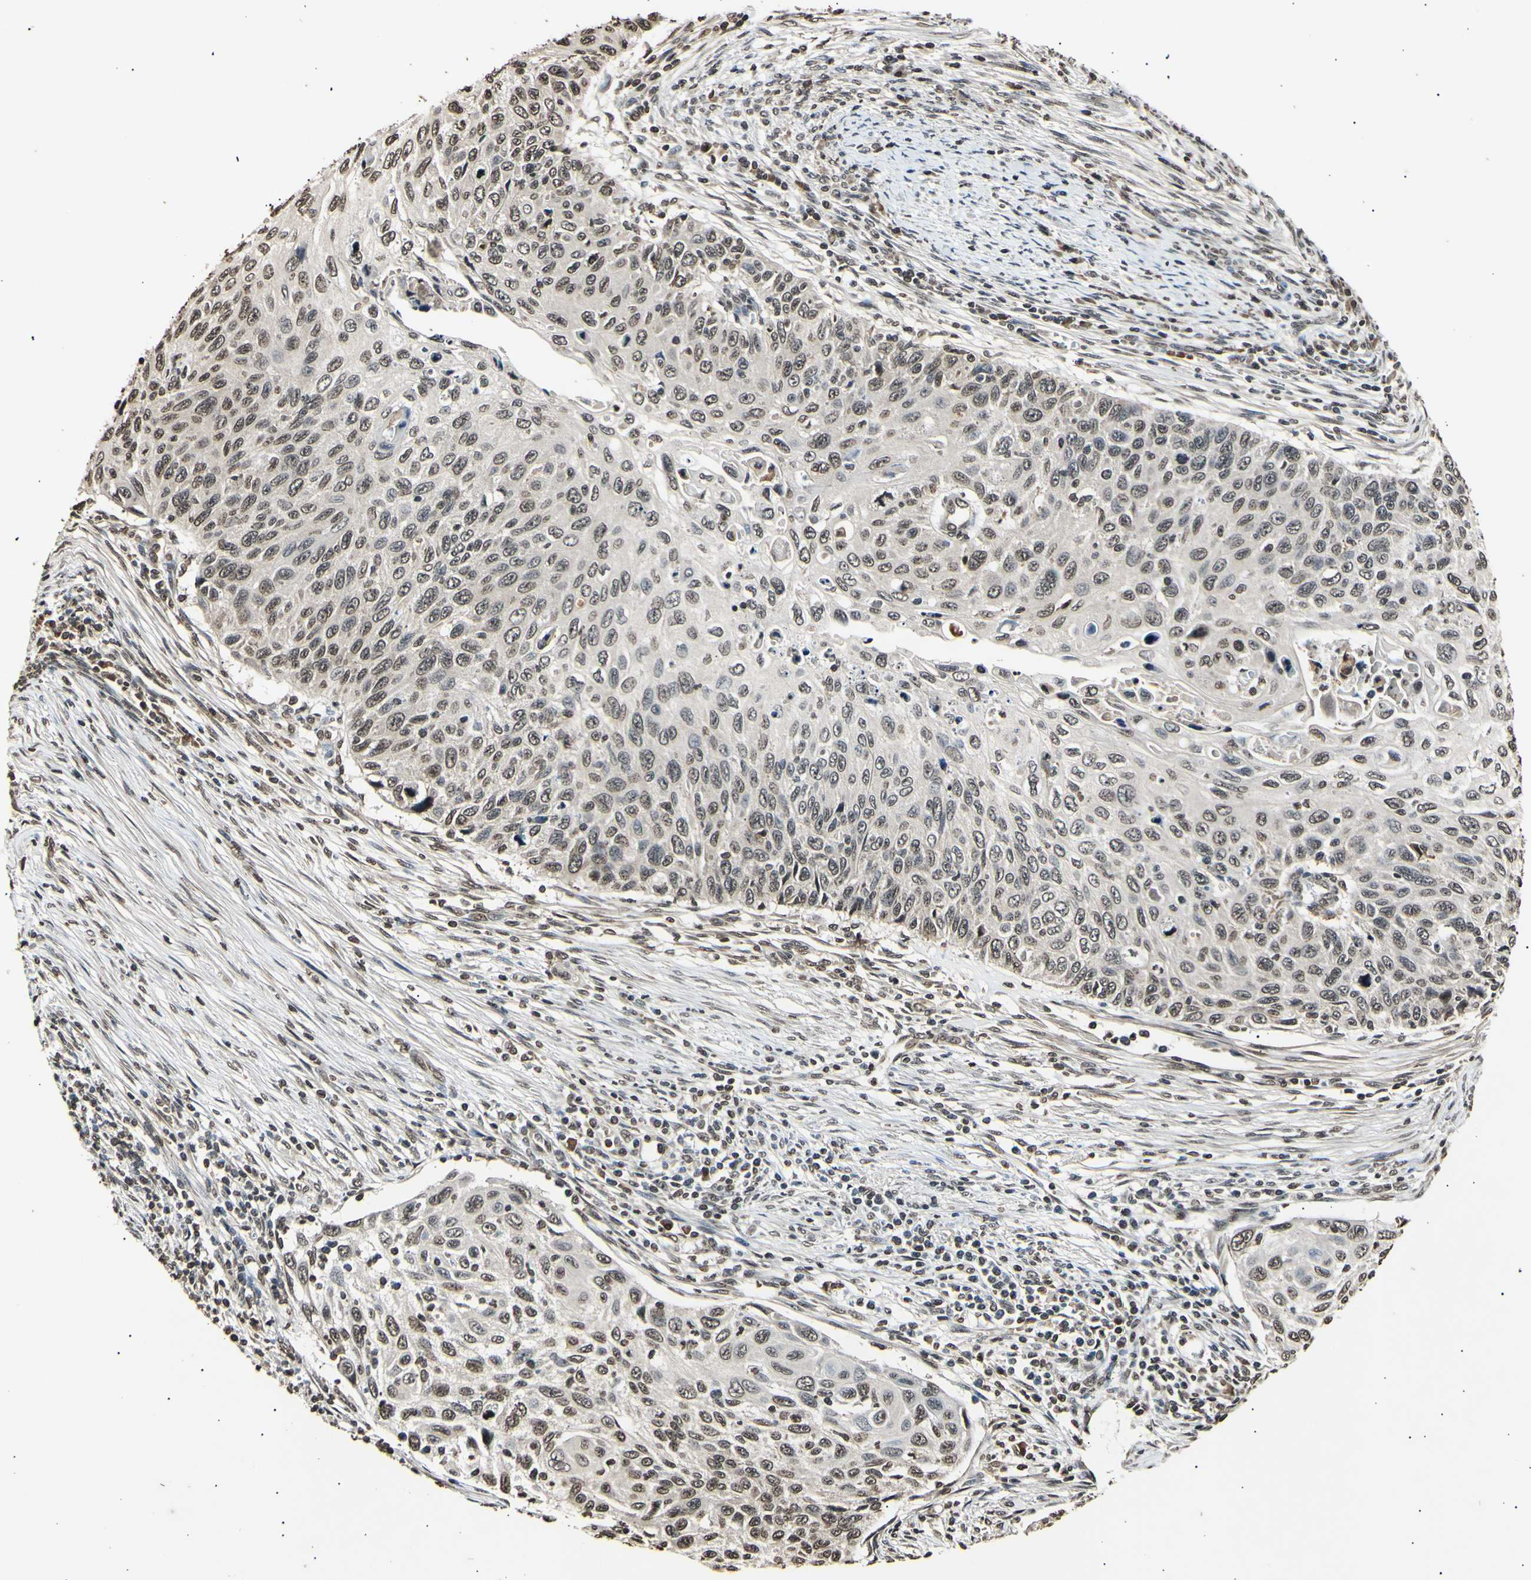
{"staining": {"intensity": "moderate", "quantity": "25%-75%", "location": "nuclear"}, "tissue": "cervical cancer", "cell_type": "Tumor cells", "image_type": "cancer", "snomed": [{"axis": "morphology", "description": "Squamous cell carcinoma, NOS"}, {"axis": "topography", "description": "Cervix"}], "caption": "A brown stain labels moderate nuclear staining of a protein in cervical squamous cell carcinoma tumor cells.", "gene": "ANAPC7", "patient": {"sex": "female", "age": 70}}